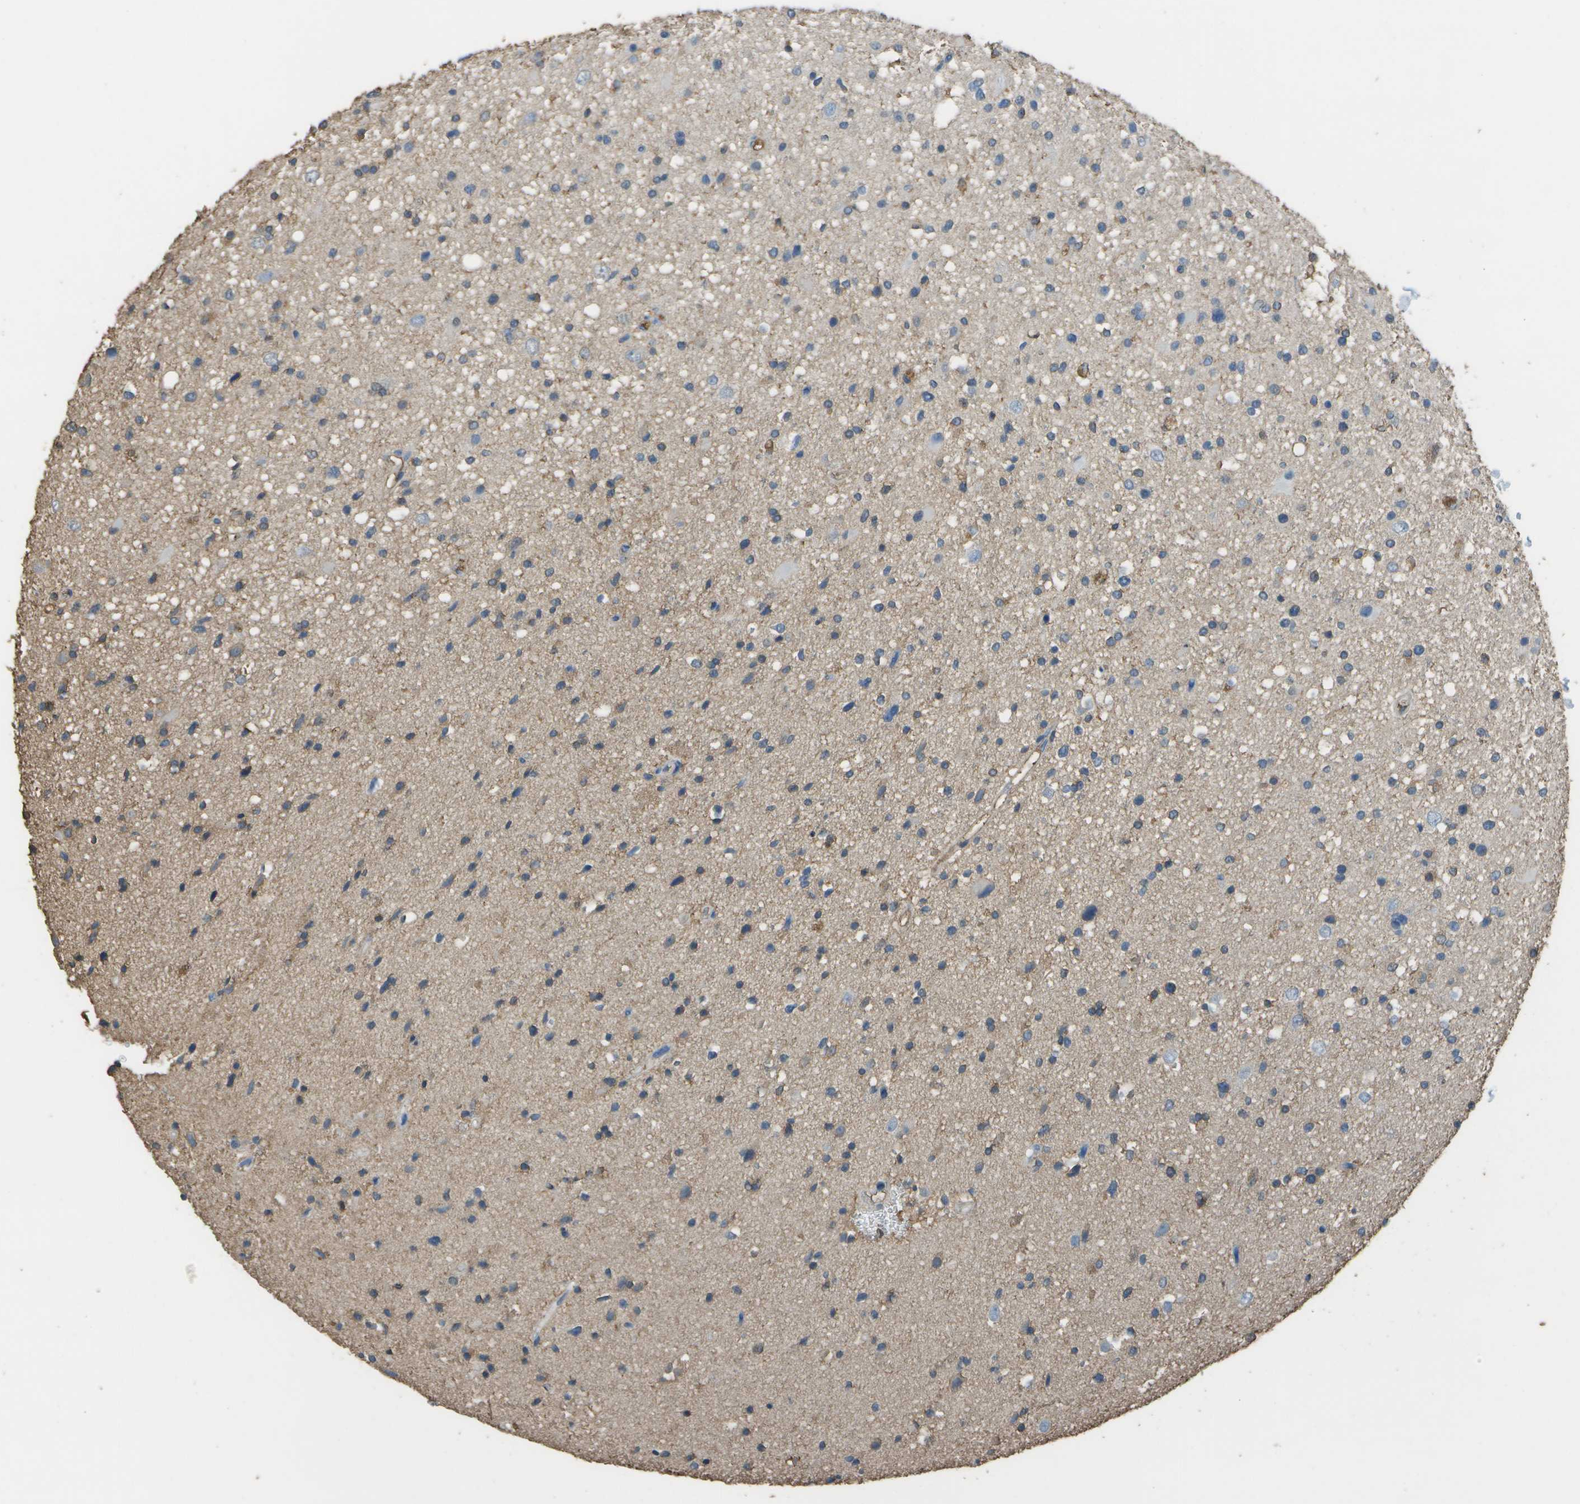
{"staining": {"intensity": "weak", "quantity": "<25%", "location": "cytoplasmic/membranous"}, "tissue": "glioma", "cell_type": "Tumor cells", "image_type": "cancer", "snomed": [{"axis": "morphology", "description": "Glioma, malignant, High grade"}, {"axis": "topography", "description": "Brain"}], "caption": "Immunohistochemical staining of human glioma demonstrates no significant expression in tumor cells.", "gene": "CYP4F11", "patient": {"sex": "male", "age": 33}}